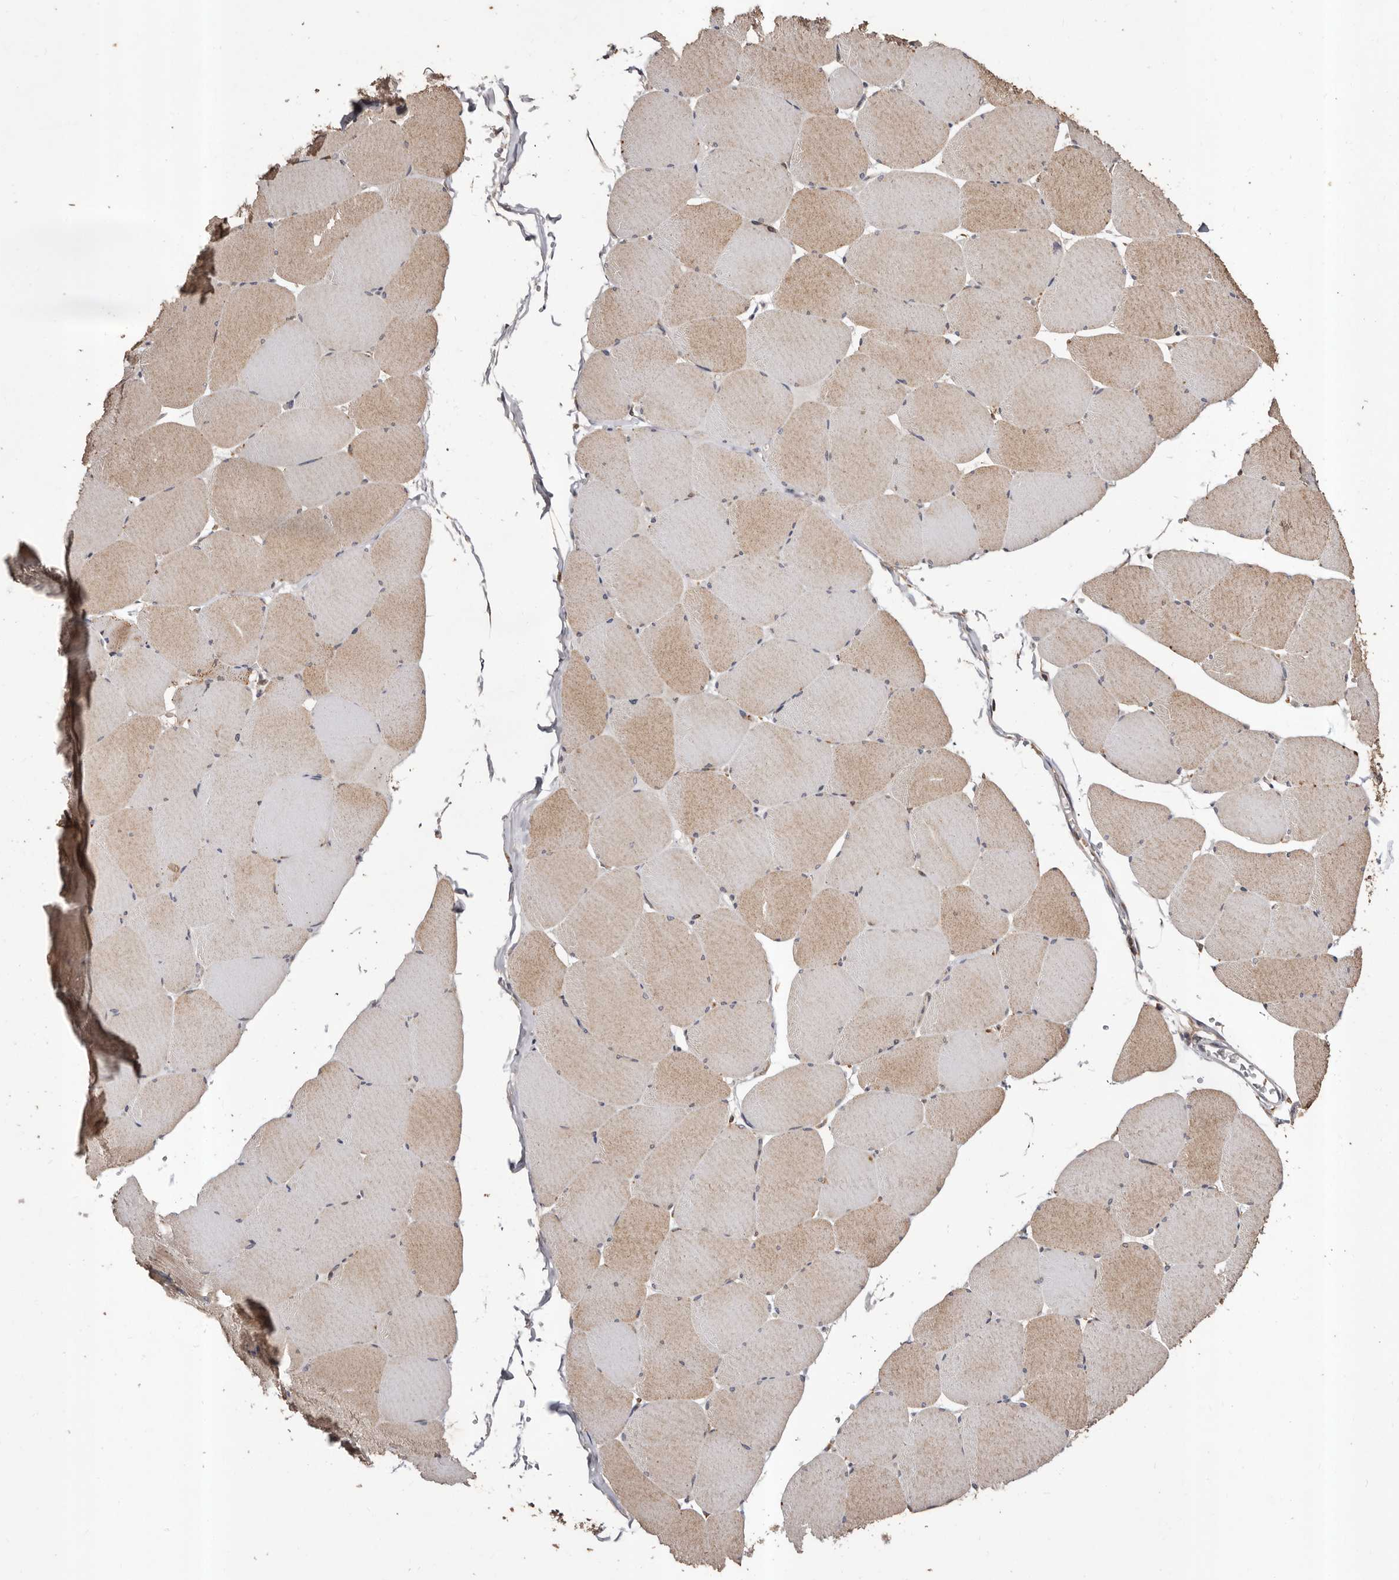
{"staining": {"intensity": "weak", "quantity": "25%-75%", "location": "cytoplasmic/membranous"}, "tissue": "skeletal muscle", "cell_type": "Myocytes", "image_type": "normal", "snomed": [{"axis": "morphology", "description": "Normal tissue, NOS"}, {"axis": "topography", "description": "Skeletal muscle"}, {"axis": "topography", "description": "Head-Neck"}], "caption": "A photomicrograph of skeletal muscle stained for a protein displays weak cytoplasmic/membranous brown staining in myocytes. (Brightfield microscopy of DAB IHC at high magnification).", "gene": "STEAP2", "patient": {"sex": "male", "age": 66}}